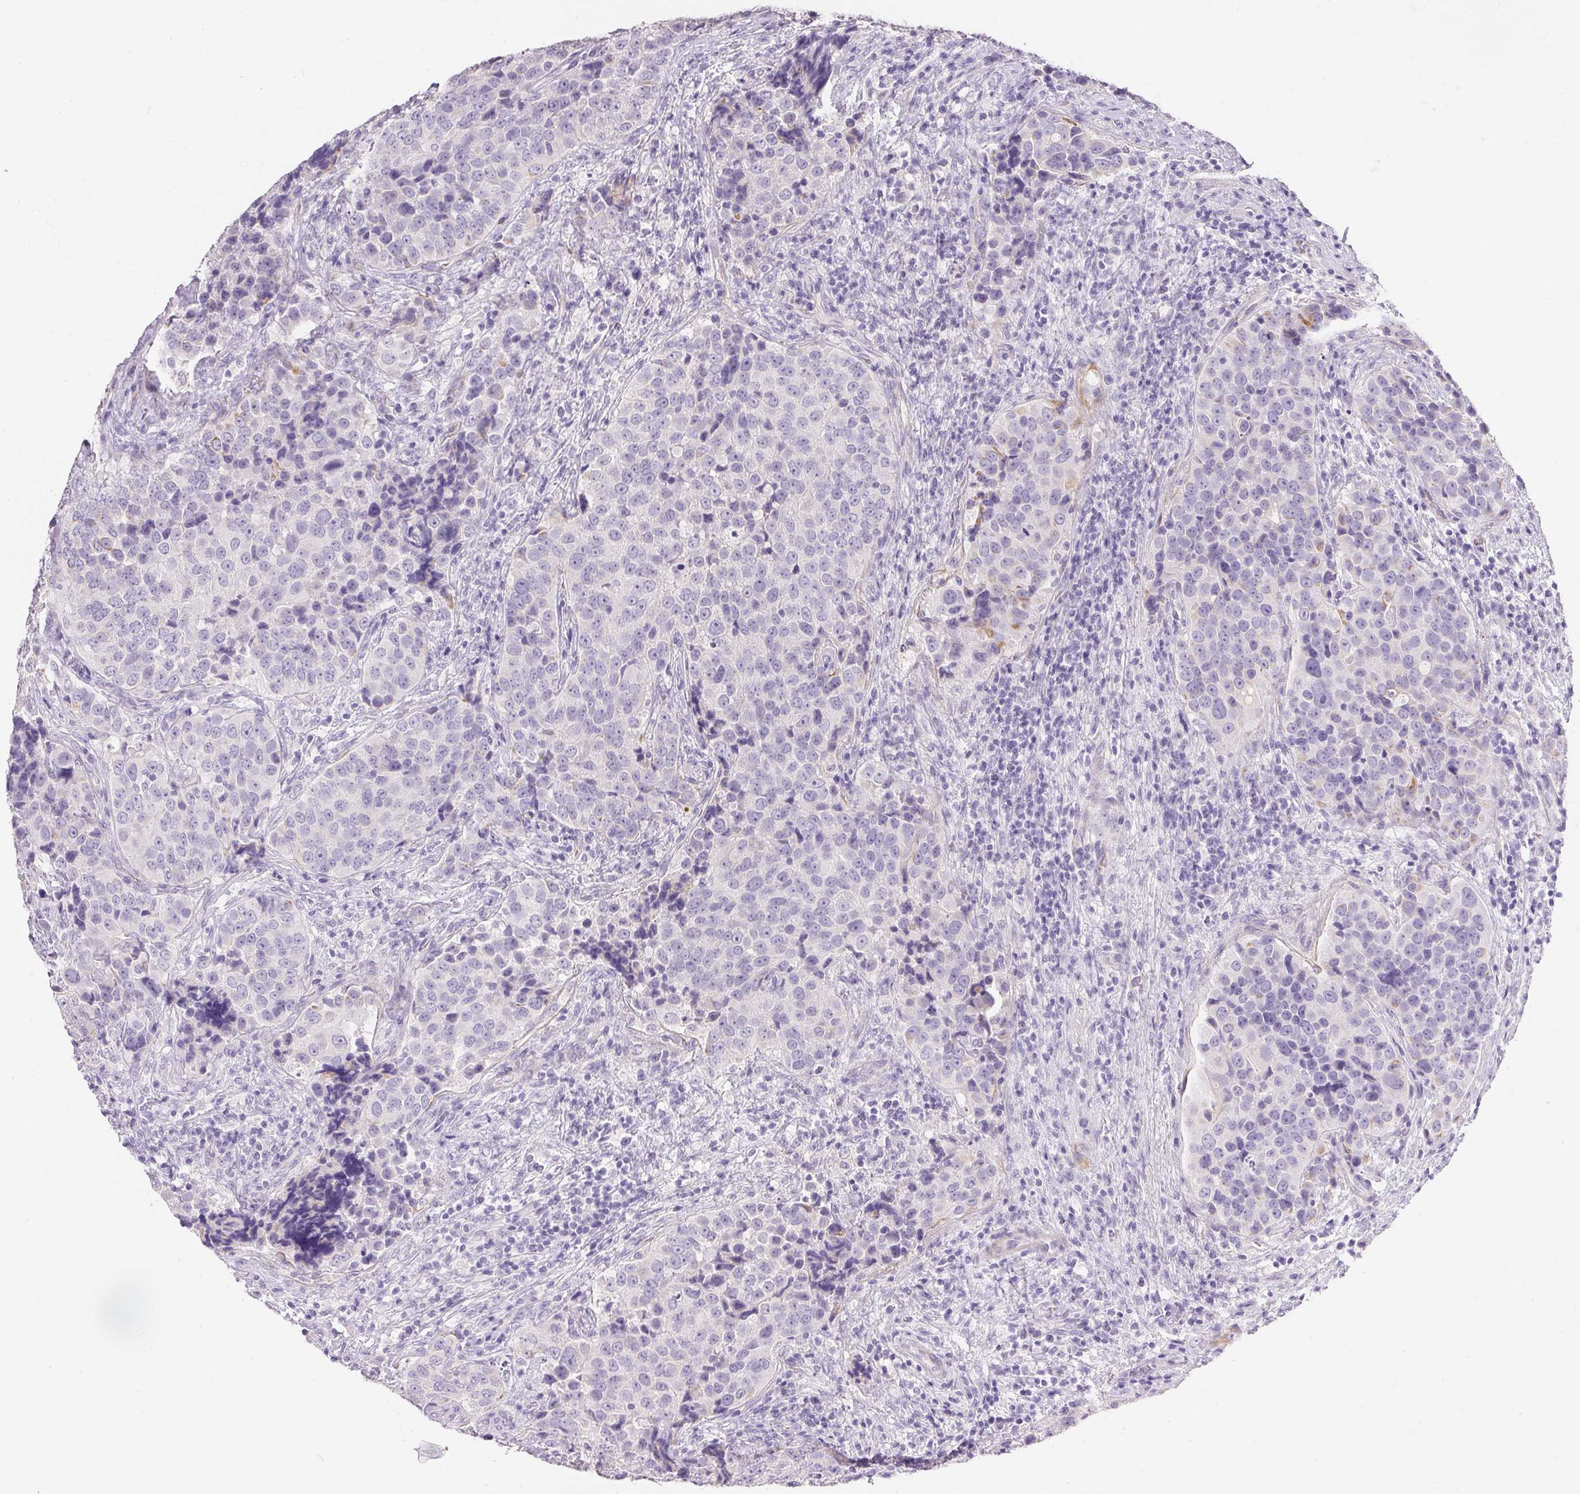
{"staining": {"intensity": "negative", "quantity": "none", "location": "none"}, "tissue": "urothelial cancer", "cell_type": "Tumor cells", "image_type": "cancer", "snomed": [{"axis": "morphology", "description": "Urothelial carcinoma, NOS"}, {"axis": "topography", "description": "Urinary bladder"}], "caption": "This is an immunohistochemistry (IHC) histopathology image of human transitional cell carcinoma. There is no positivity in tumor cells.", "gene": "KCNE2", "patient": {"sex": "male", "age": 52}}